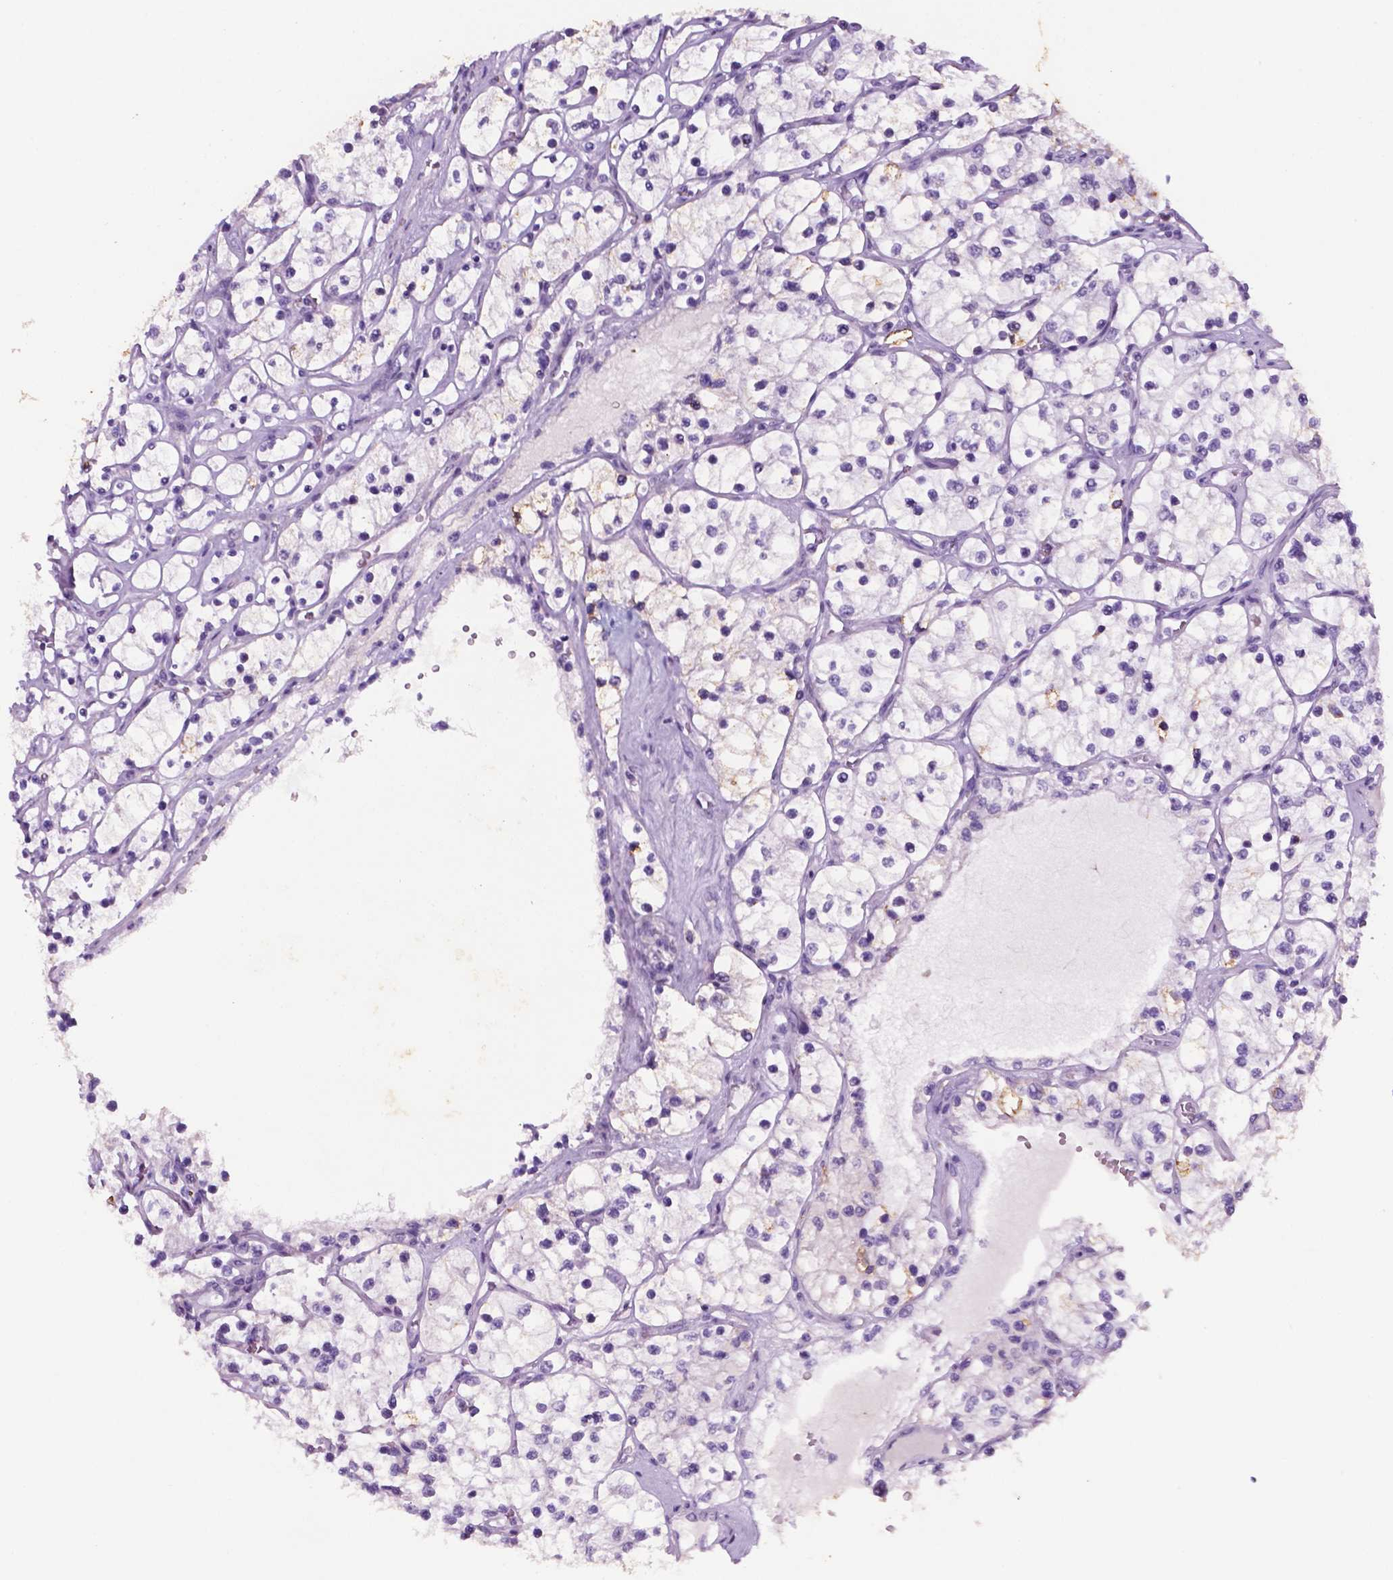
{"staining": {"intensity": "negative", "quantity": "none", "location": "none"}, "tissue": "renal cancer", "cell_type": "Tumor cells", "image_type": "cancer", "snomed": [{"axis": "morphology", "description": "Adenocarcinoma, NOS"}, {"axis": "topography", "description": "Kidney"}], "caption": "Immunohistochemical staining of renal adenocarcinoma displays no significant staining in tumor cells. (IHC, brightfield microscopy, high magnification).", "gene": "C18orf21", "patient": {"sex": "female", "age": 69}}